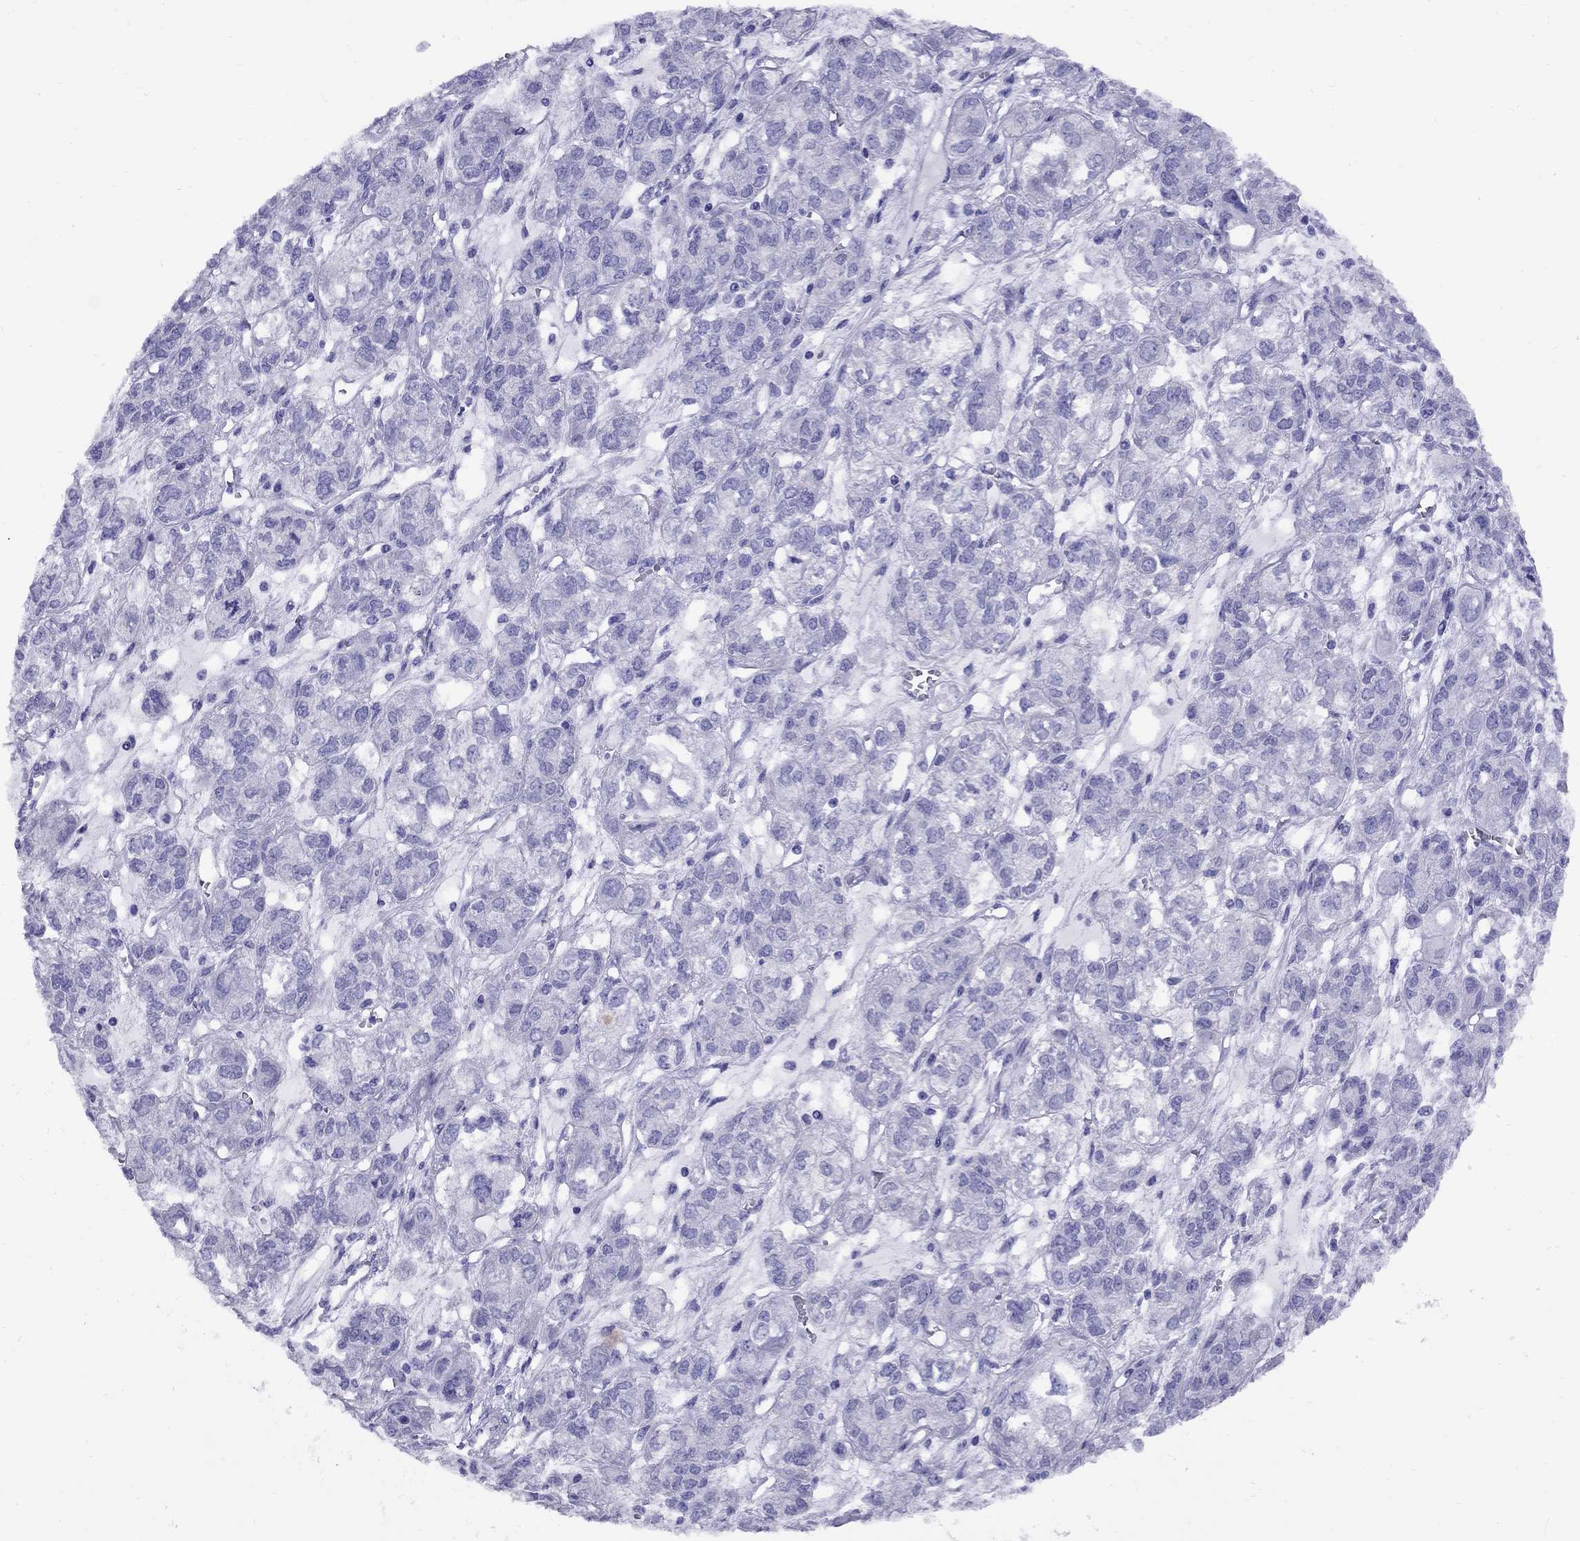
{"staining": {"intensity": "negative", "quantity": "none", "location": "none"}, "tissue": "ovarian cancer", "cell_type": "Tumor cells", "image_type": "cancer", "snomed": [{"axis": "morphology", "description": "Carcinoma, endometroid"}, {"axis": "topography", "description": "Ovary"}], "caption": "Immunohistochemistry (IHC) of human ovarian cancer (endometroid carcinoma) displays no staining in tumor cells.", "gene": "AVPR1B", "patient": {"sex": "female", "age": 64}}